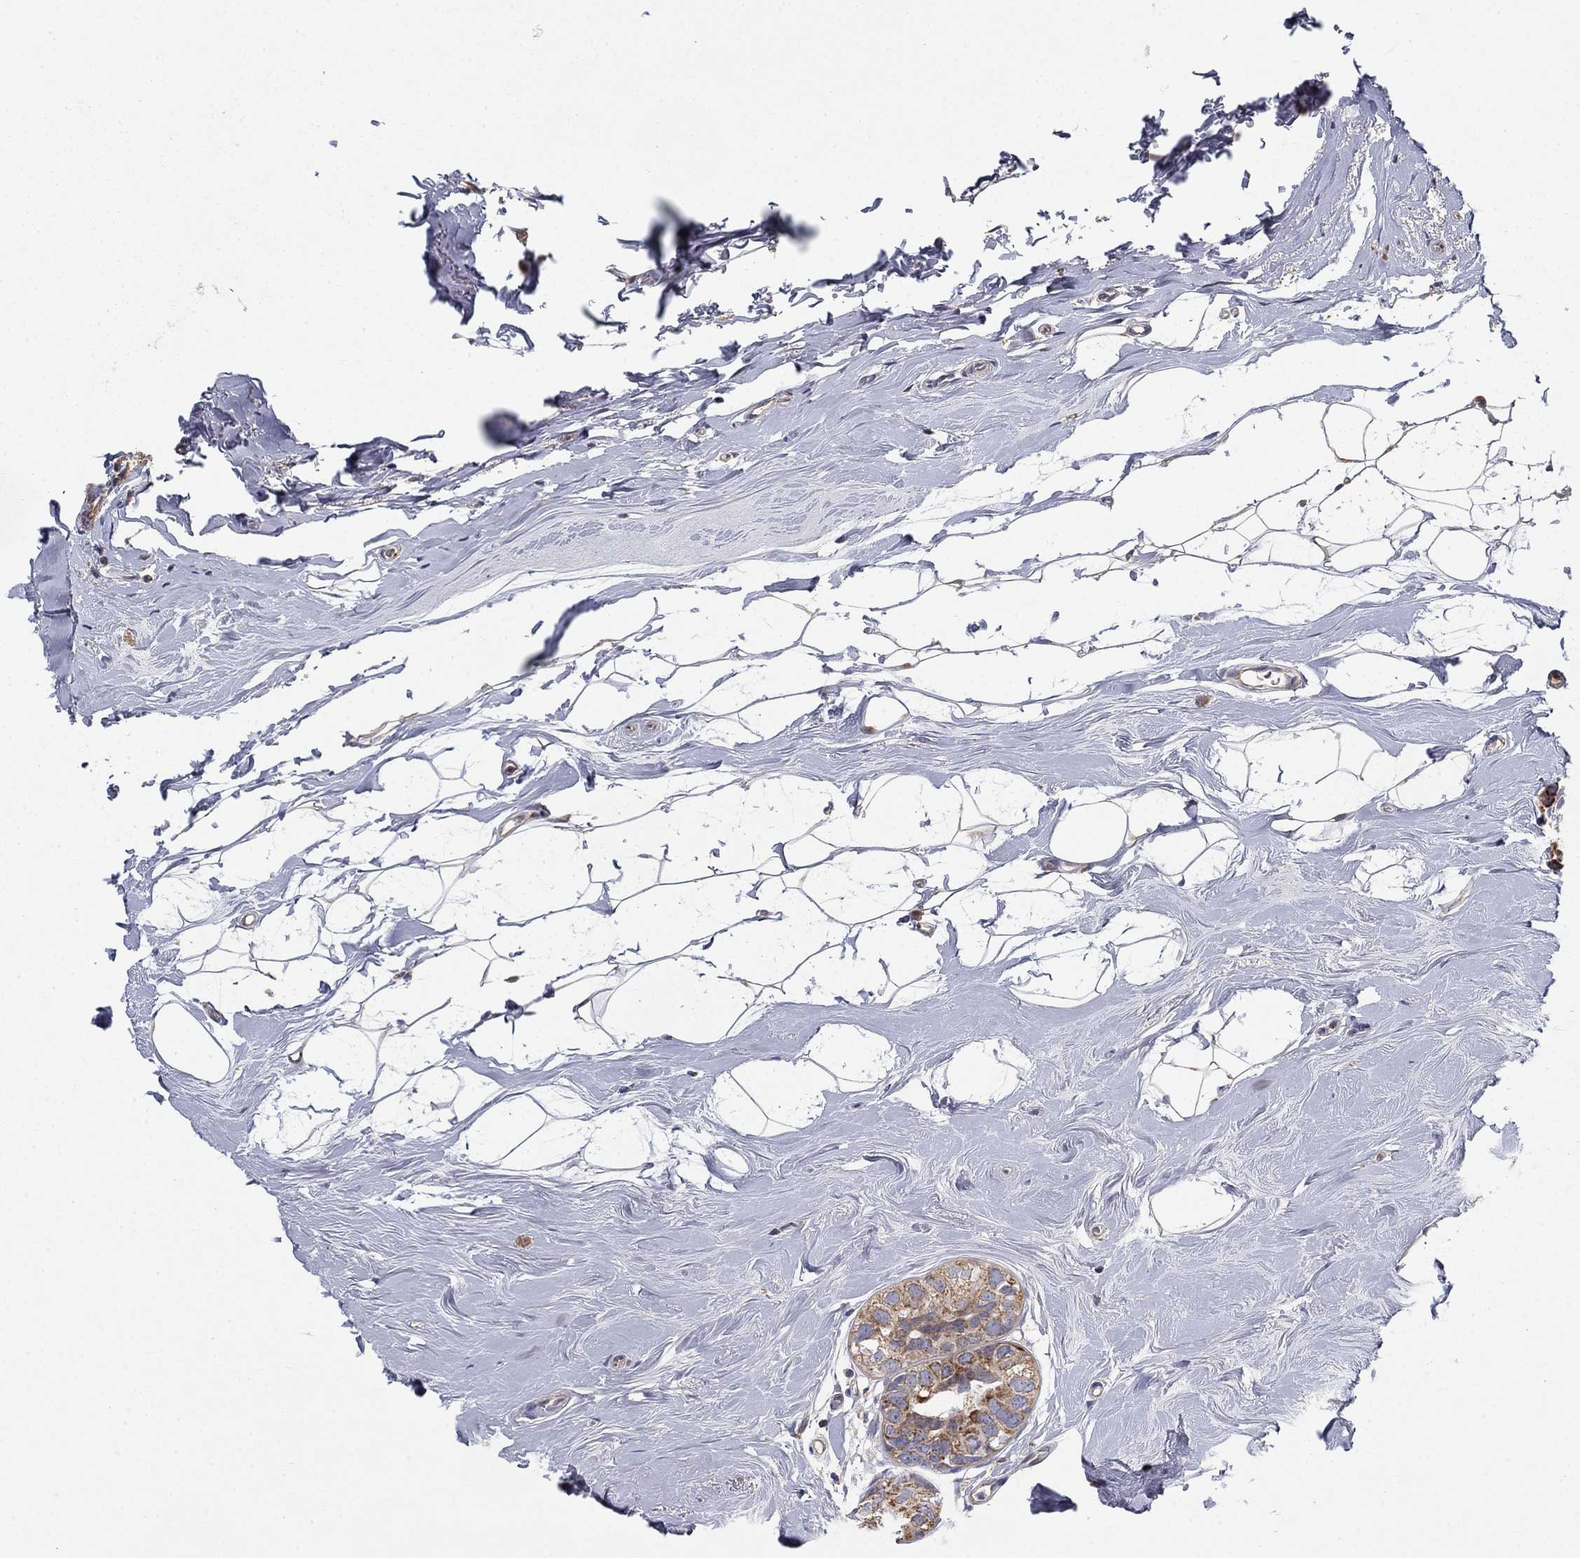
{"staining": {"intensity": "moderate", "quantity": ">75%", "location": "cytoplasmic/membranous"}, "tissue": "breast cancer", "cell_type": "Tumor cells", "image_type": "cancer", "snomed": [{"axis": "morphology", "description": "Duct carcinoma"}, {"axis": "topography", "description": "Breast"}], "caption": "The image displays immunohistochemical staining of invasive ductal carcinoma (breast). There is moderate cytoplasmic/membranous expression is seen in about >75% of tumor cells. (Brightfield microscopy of DAB IHC at high magnification).", "gene": "MMAA", "patient": {"sex": "female", "age": 55}}